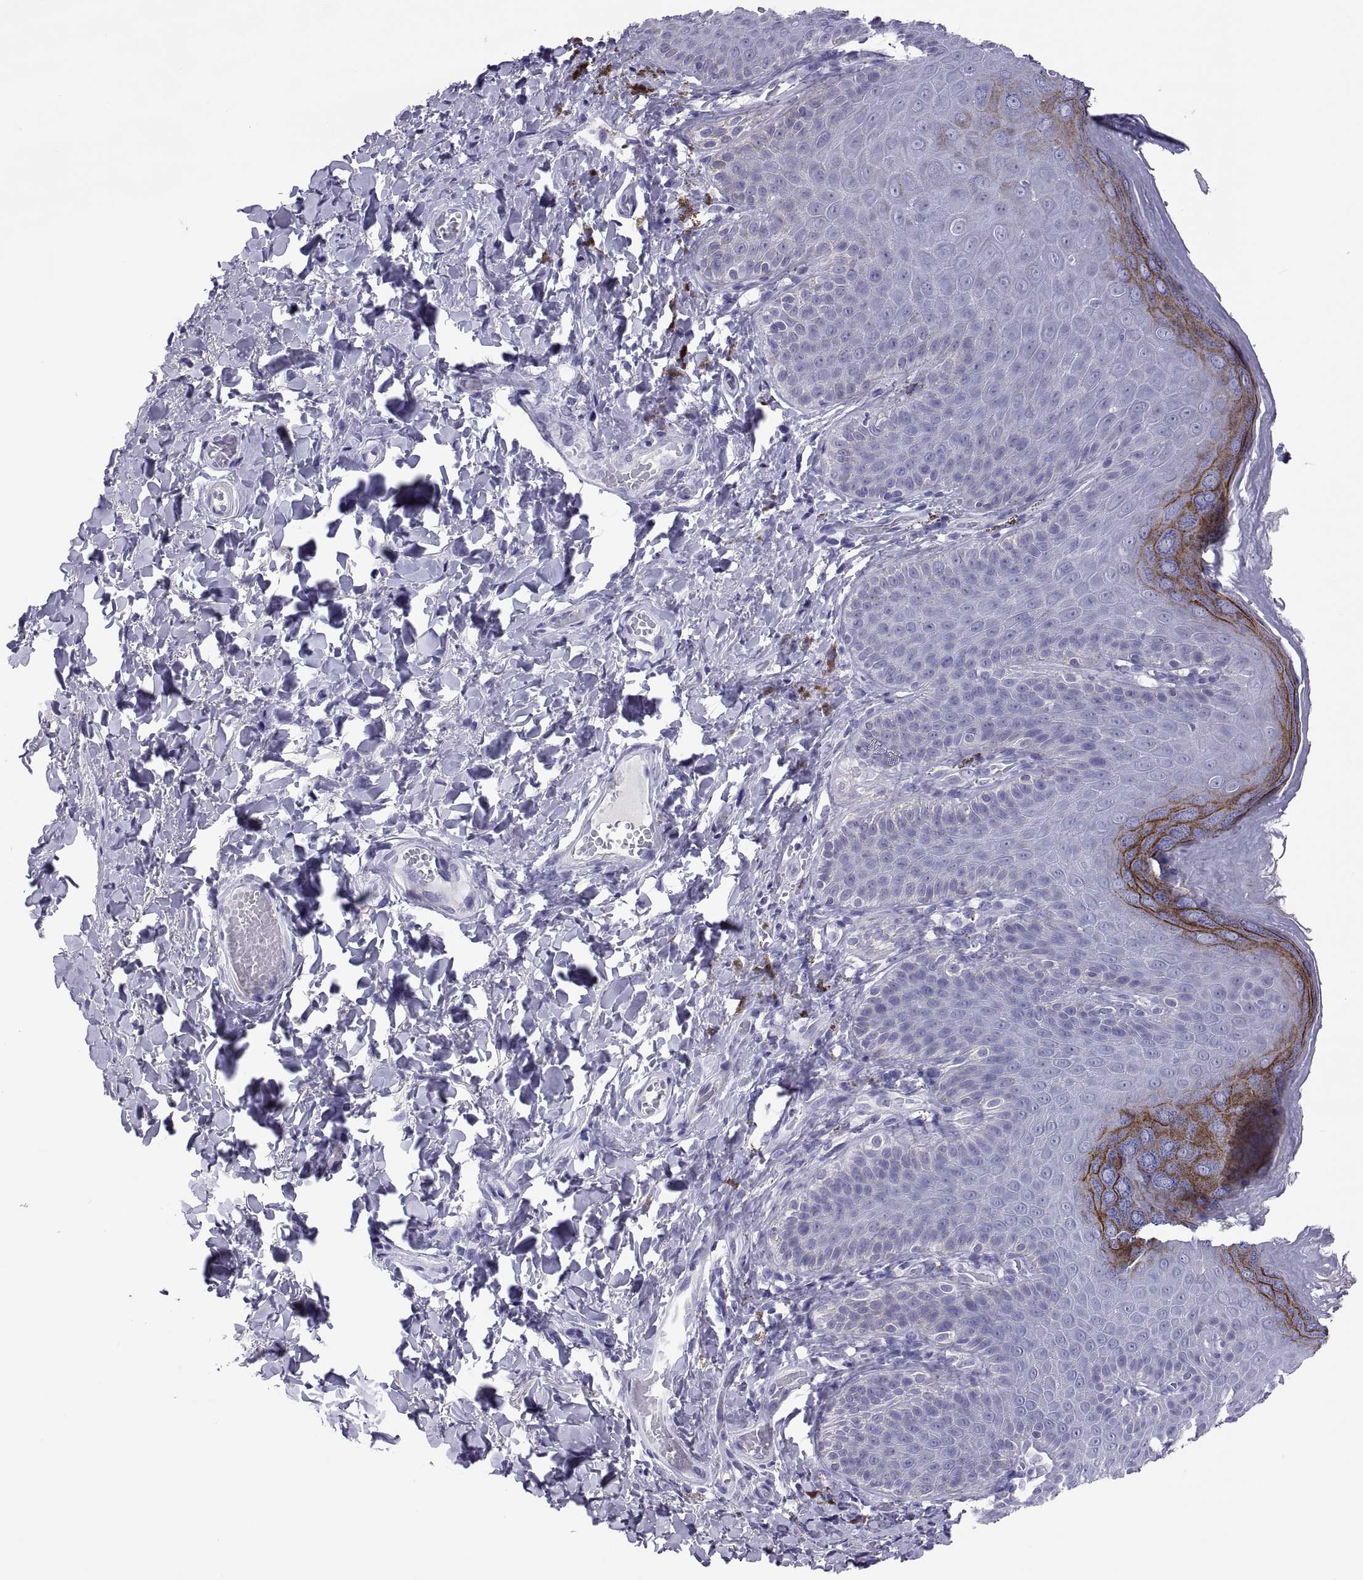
{"staining": {"intensity": "strong", "quantity": "<25%", "location": "cytoplasmic/membranous"}, "tissue": "skin", "cell_type": "Epidermal cells", "image_type": "normal", "snomed": [{"axis": "morphology", "description": "Normal tissue, NOS"}, {"axis": "topography", "description": "Anal"}], "caption": "This is an image of IHC staining of normal skin, which shows strong positivity in the cytoplasmic/membranous of epidermal cells.", "gene": "BSPH1", "patient": {"sex": "male", "age": 53}}